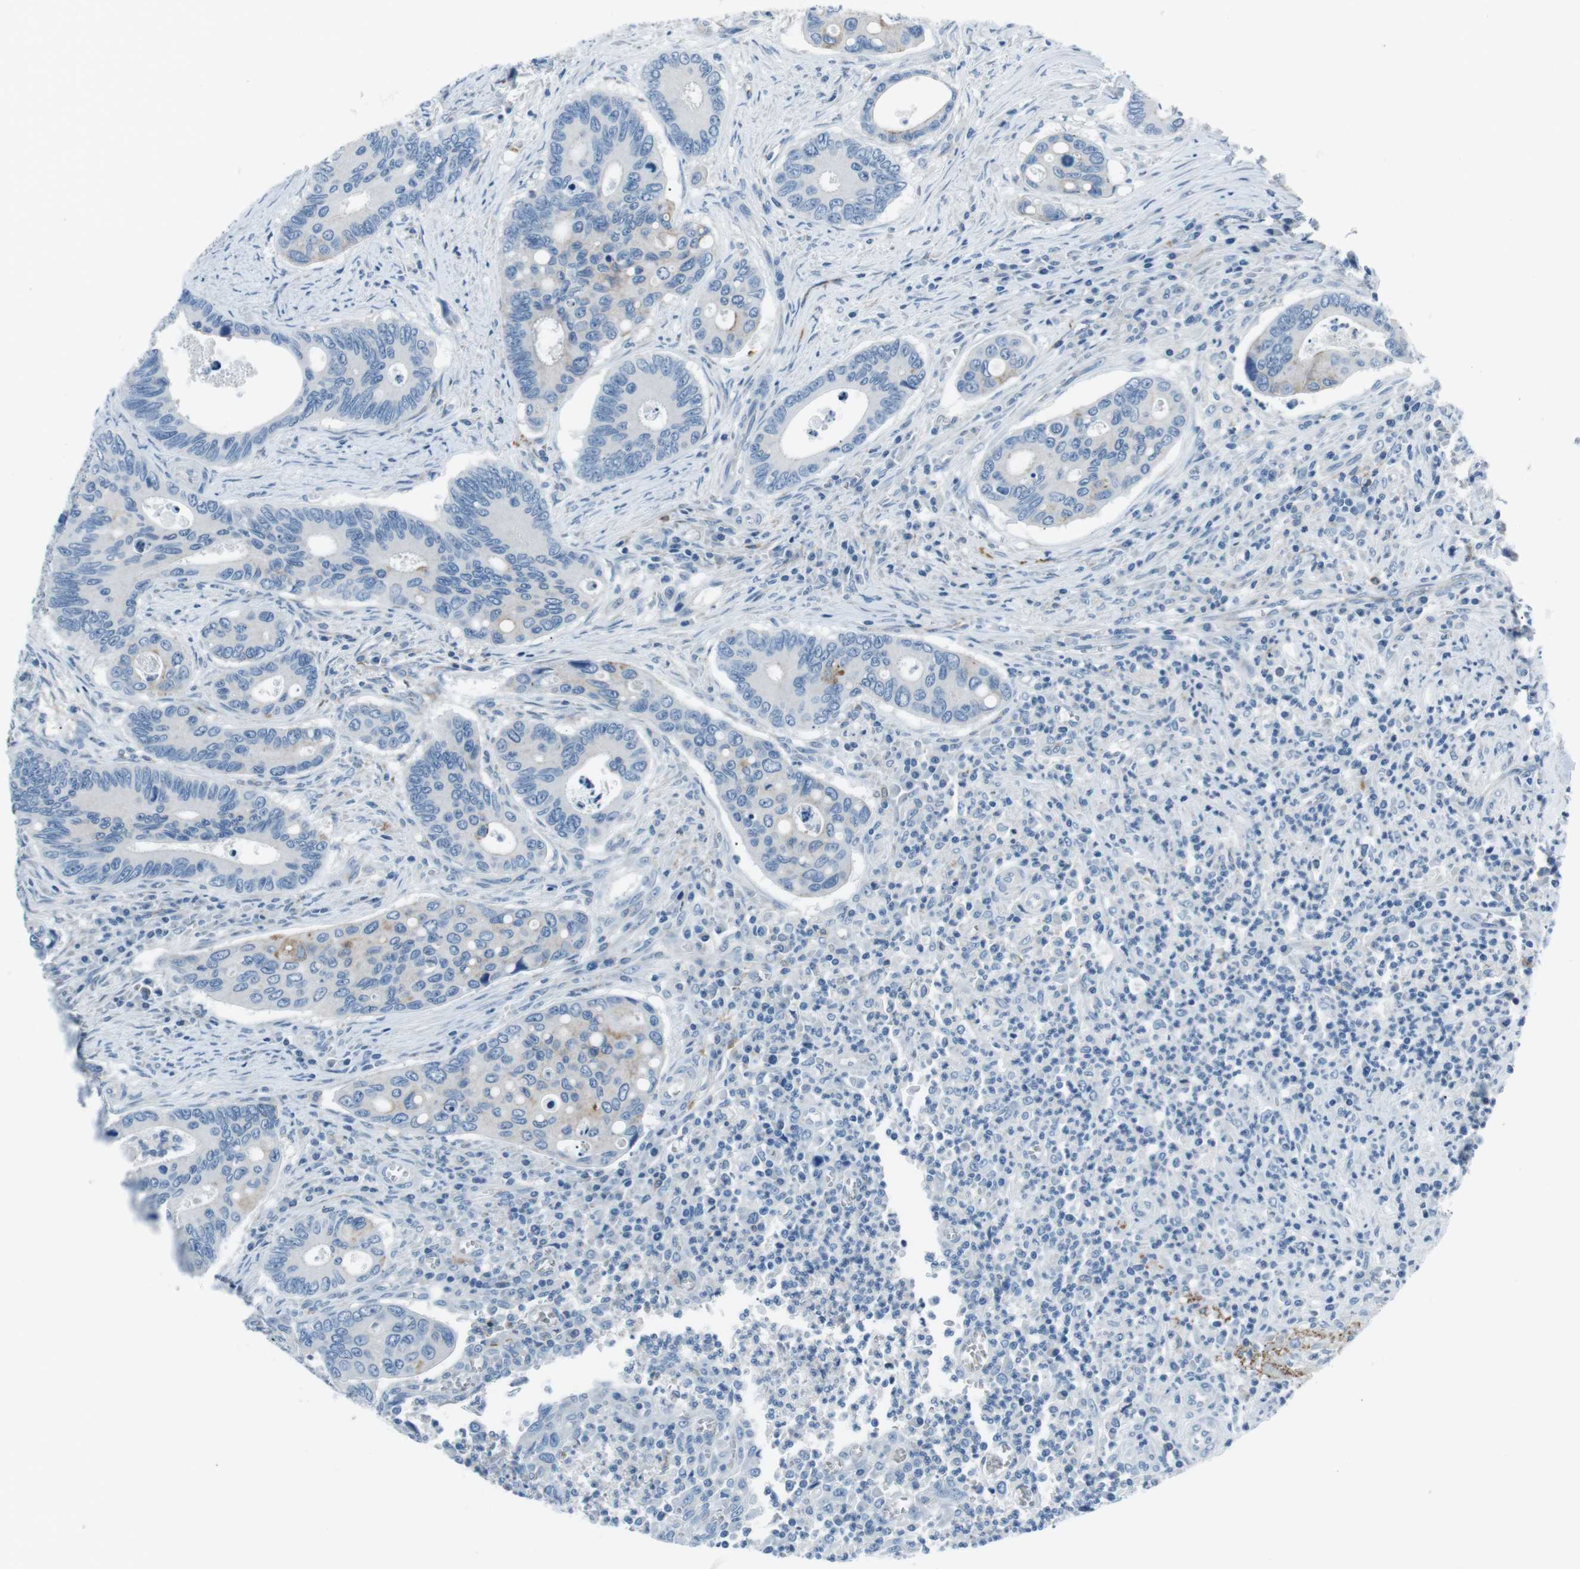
{"staining": {"intensity": "weak", "quantity": "<25%", "location": "cytoplasmic/membranous"}, "tissue": "colorectal cancer", "cell_type": "Tumor cells", "image_type": "cancer", "snomed": [{"axis": "morphology", "description": "Inflammation, NOS"}, {"axis": "morphology", "description": "Adenocarcinoma, NOS"}, {"axis": "topography", "description": "Colon"}], "caption": "Colorectal cancer (adenocarcinoma) stained for a protein using immunohistochemistry (IHC) reveals no positivity tumor cells.", "gene": "CSF2RA", "patient": {"sex": "male", "age": 72}}